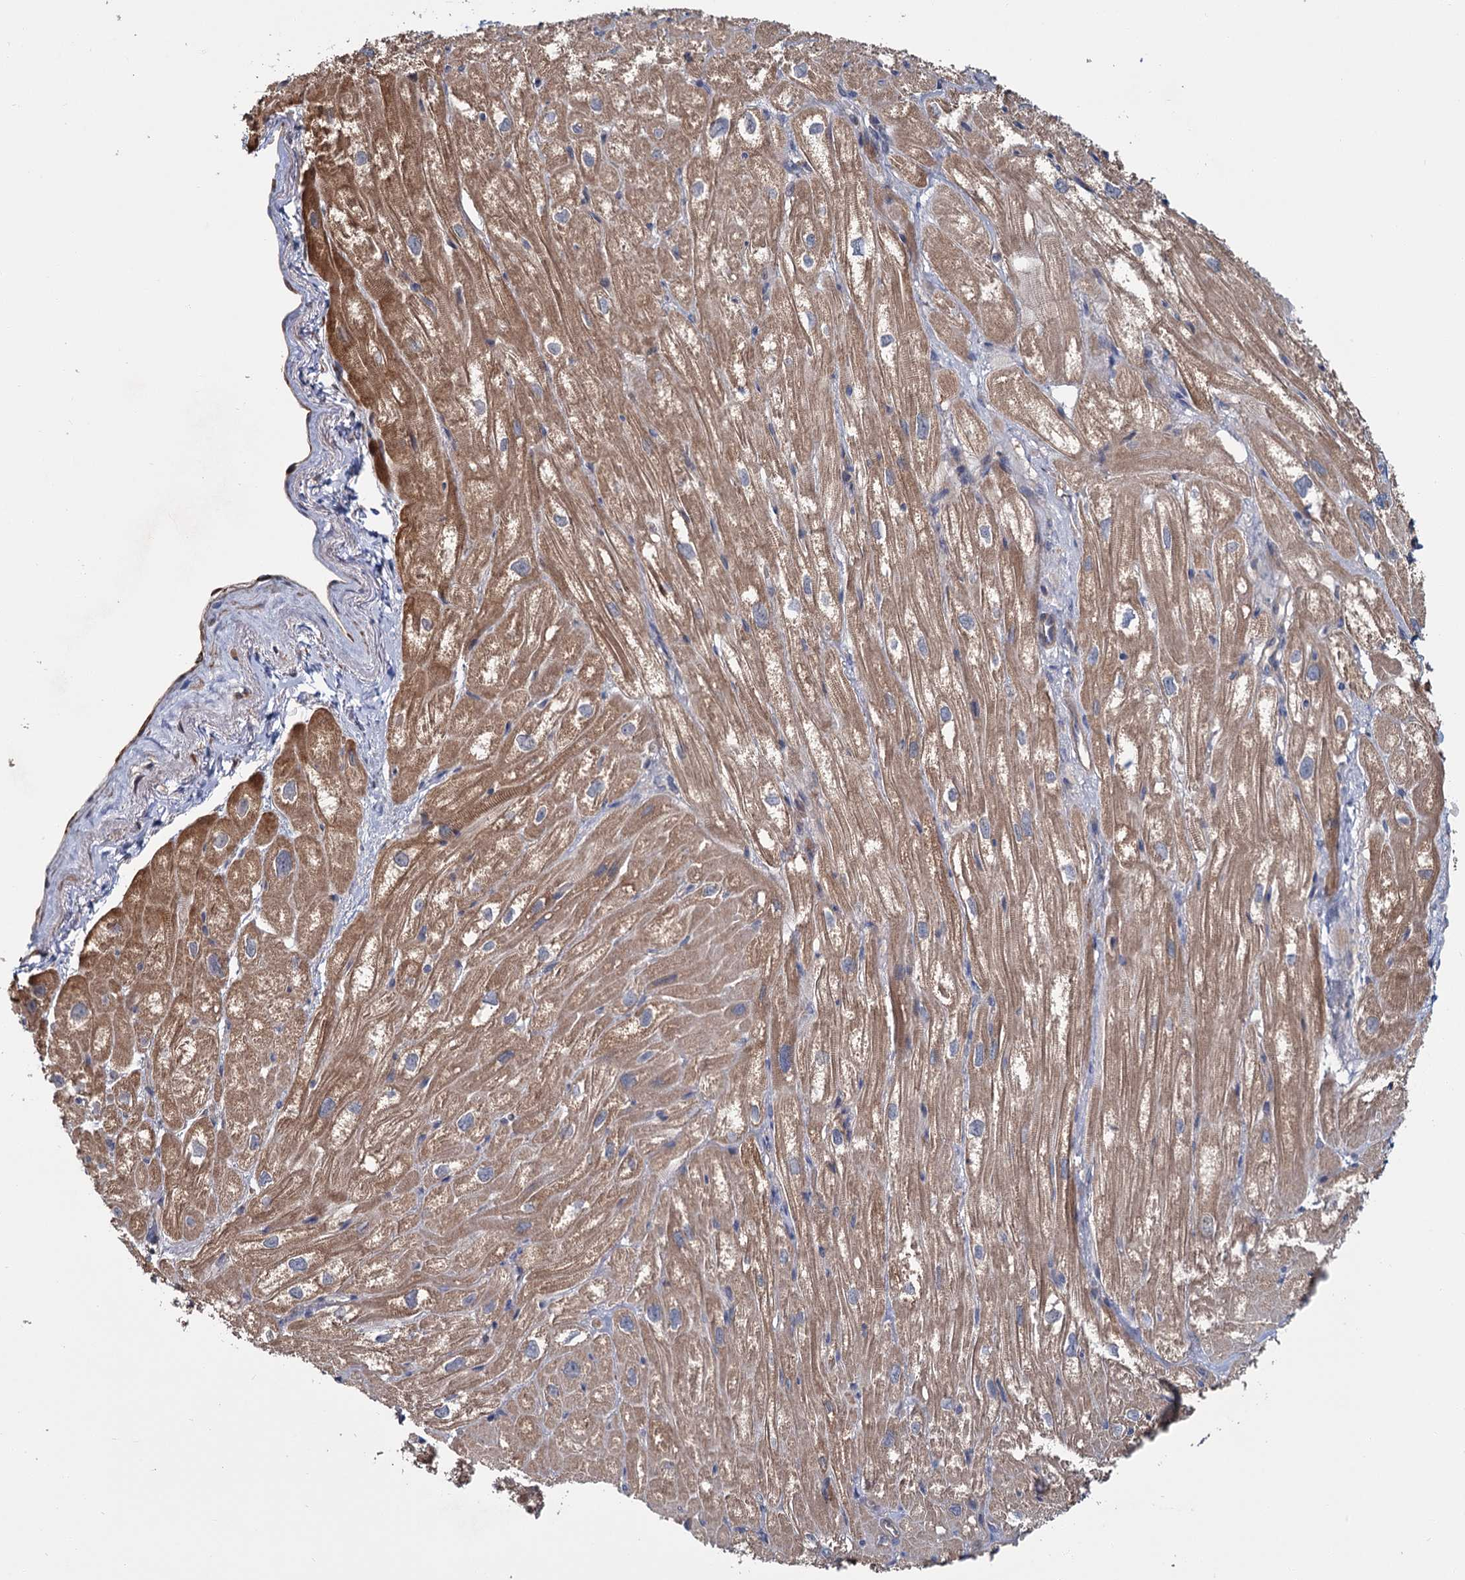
{"staining": {"intensity": "moderate", "quantity": ">75%", "location": "cytoplasmic/membranous"}, "tissue": "heart muscle", "cell_type": "Cardiomyocytes", "image_type": "normal", "snomed": [{"axis": "morphology", "description": "Normal tissue, NOS"}, {"axis": "topography", "description": "Heart"}], "caption": "About >75% of cardiomyocytes in unremarkable heart muscle exhibit moderate cytoplasmic/membranous protein positivity as visualized by brown immunohistochemical staining.", "gene": "MTRR", "patient": {"sex": "male", "age": 50}}